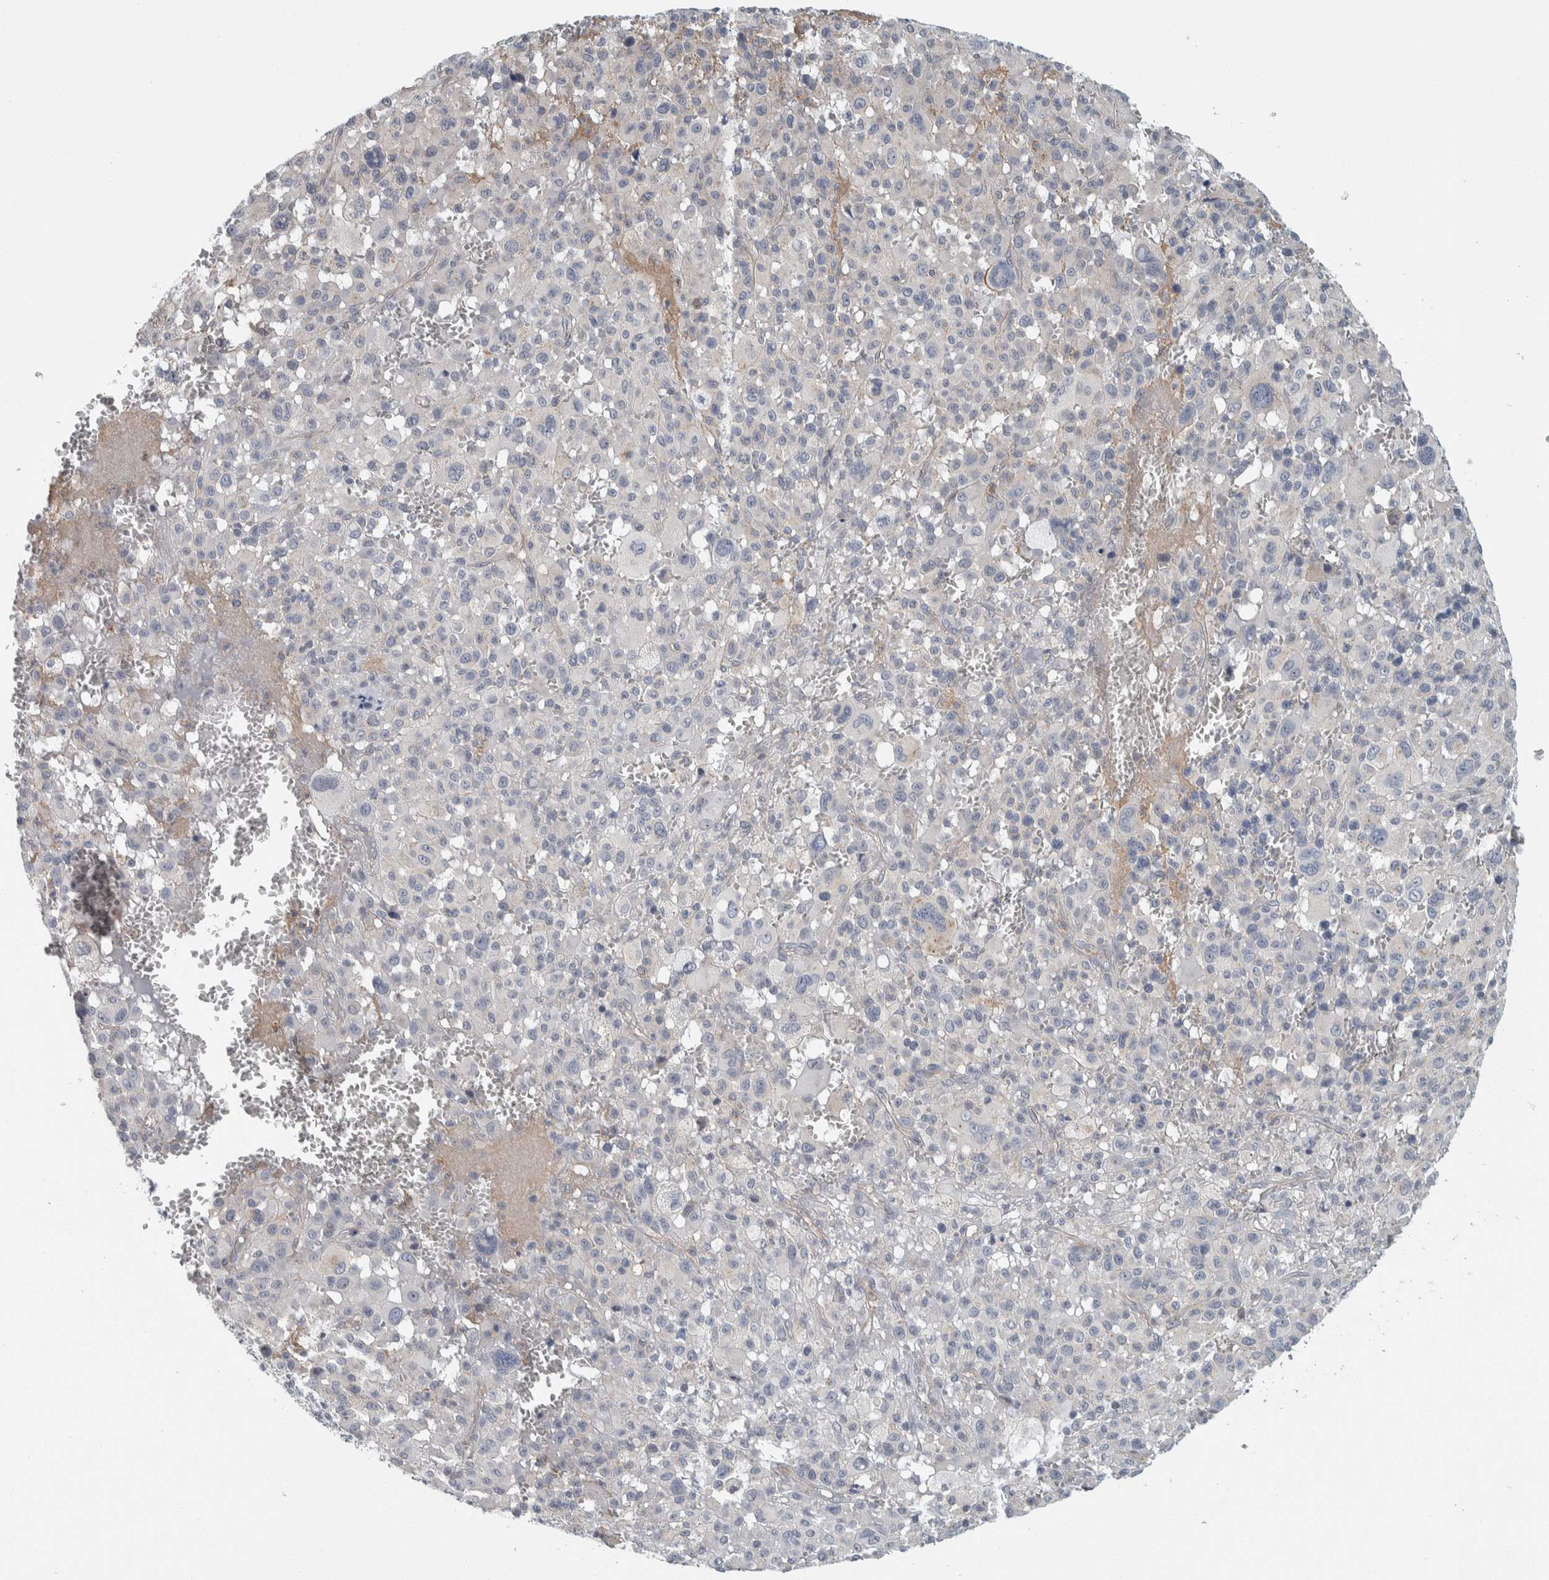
{"staining": {"intensity": "negative", "quantity": "none", "location": "none"}, "tissue": "melanoma", "cell_type": "Tumor cells", "image_type": "cancer", "snomed": [{"axis": "morphology", "description": "Malignant melanoma, Metastatic site"}, {"axis": "topography", "description": "Skin"}], "caption": "This histopathology image is of malignant melanoma (metastatic site) stained with immunohistochemistry to label a protein in brown with the nuclei are counter-stained blue. There is no staining in tumor cells.", "gene": "KCNJ3", "patient": {"sex": "female", "age": 74}}